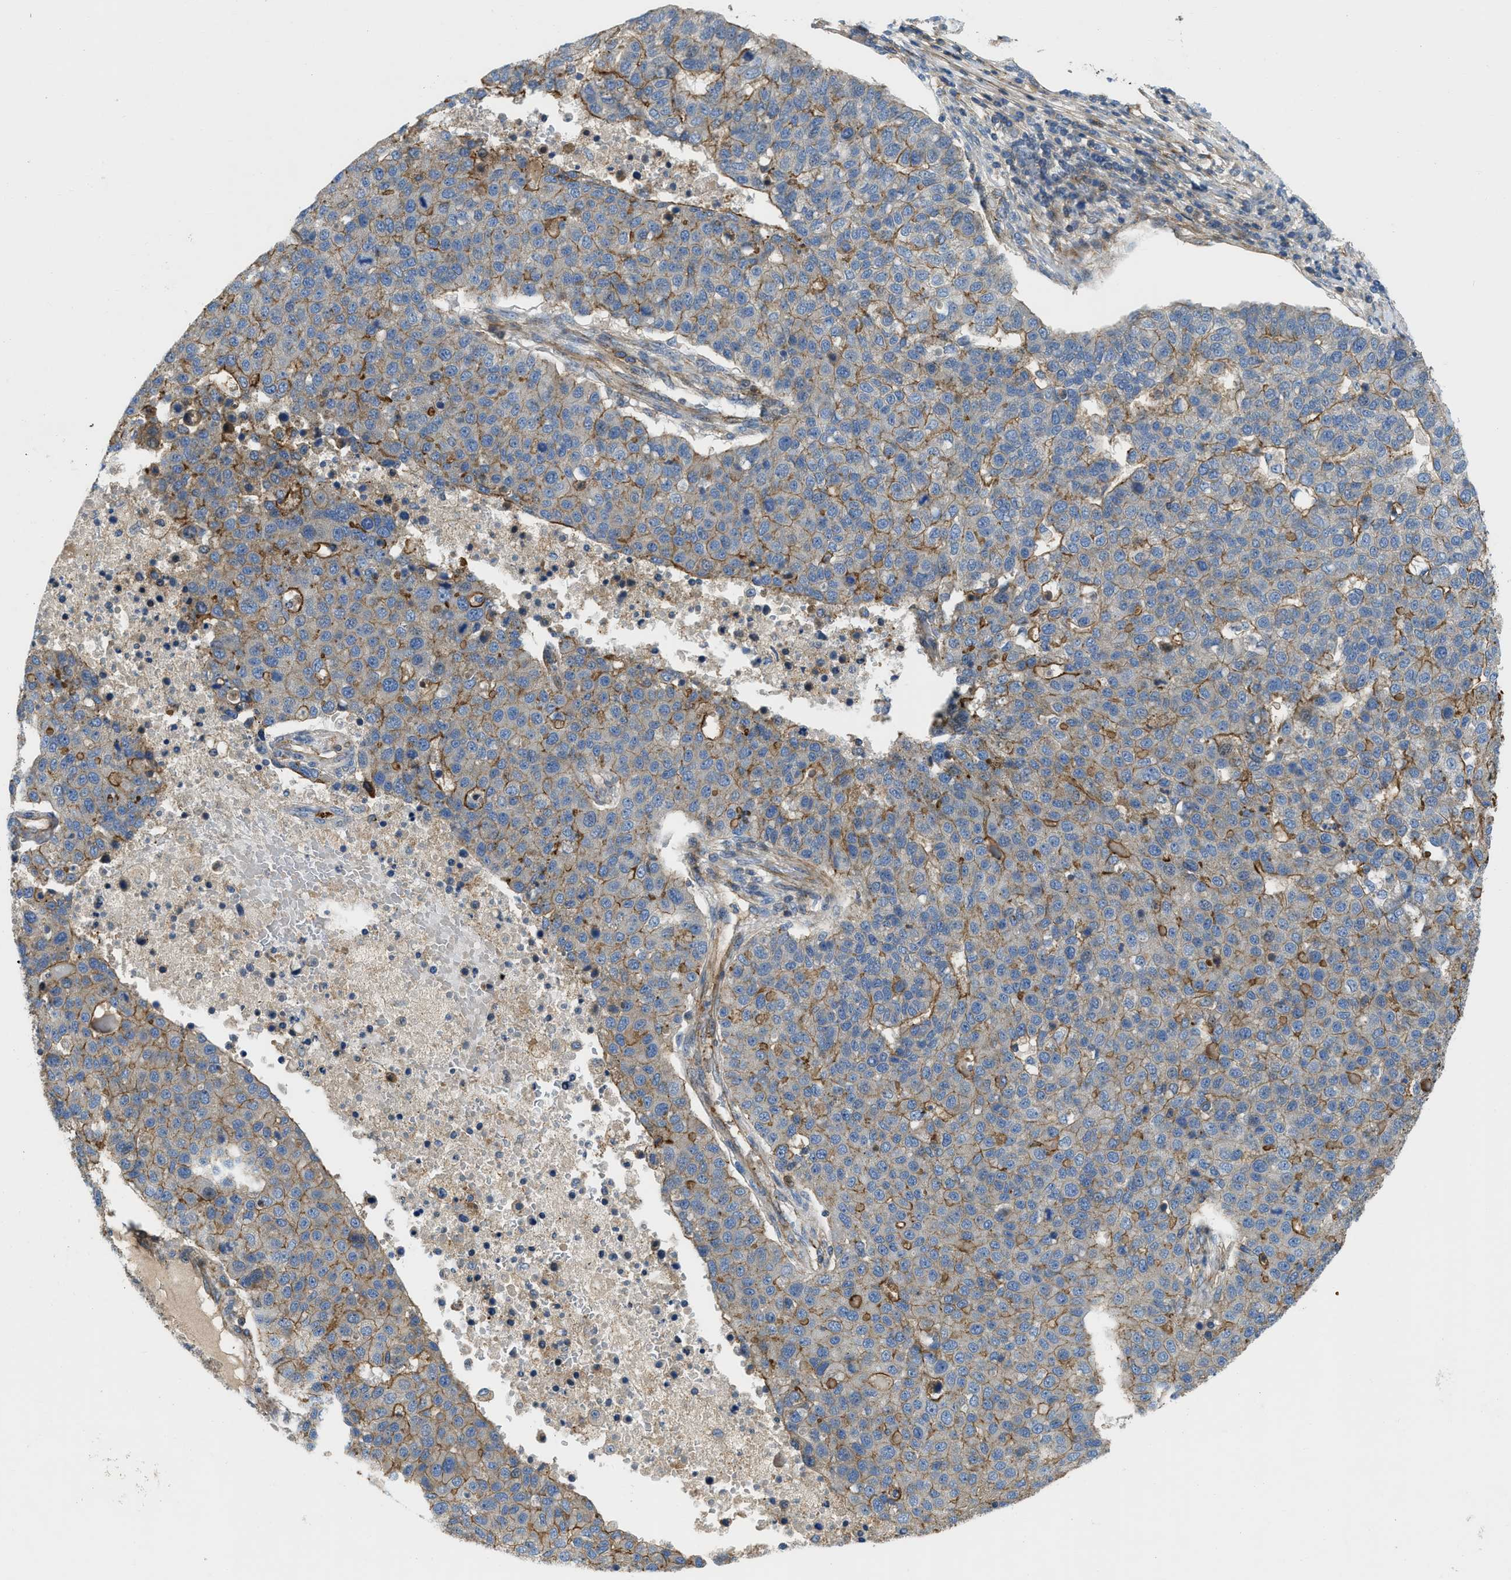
{"staining": {"intensity": "moderate", "quantity": "25%-75%", "location": "cytoplasmic/membranous"}, "tissue": "pancreatic cancer", "cell_type": "Tumor cells", "image_type": "cancer", "snomed": [{"axis": "morphology", "description": "Adenocarcinoma, NOS"}, {"axis": "topography", "description": "Pancreas"}], "caption": "Immunohistochemistry (IHC) staining of pancreatic cancer, which reveals medium levels of moderate cytoplasmic/membranous positivity in about 25%-75% of tumor cells indicating moderate cytoplasmic/membranous protein staining. The staining was performed using DAB (3,3'-diaminobenzidine) (brown) for protein detection and nuclei were counterstained in hematoxylin (blue).", "gene": "NYNRIN", "patient": {"sex": "female", "age": 61}}